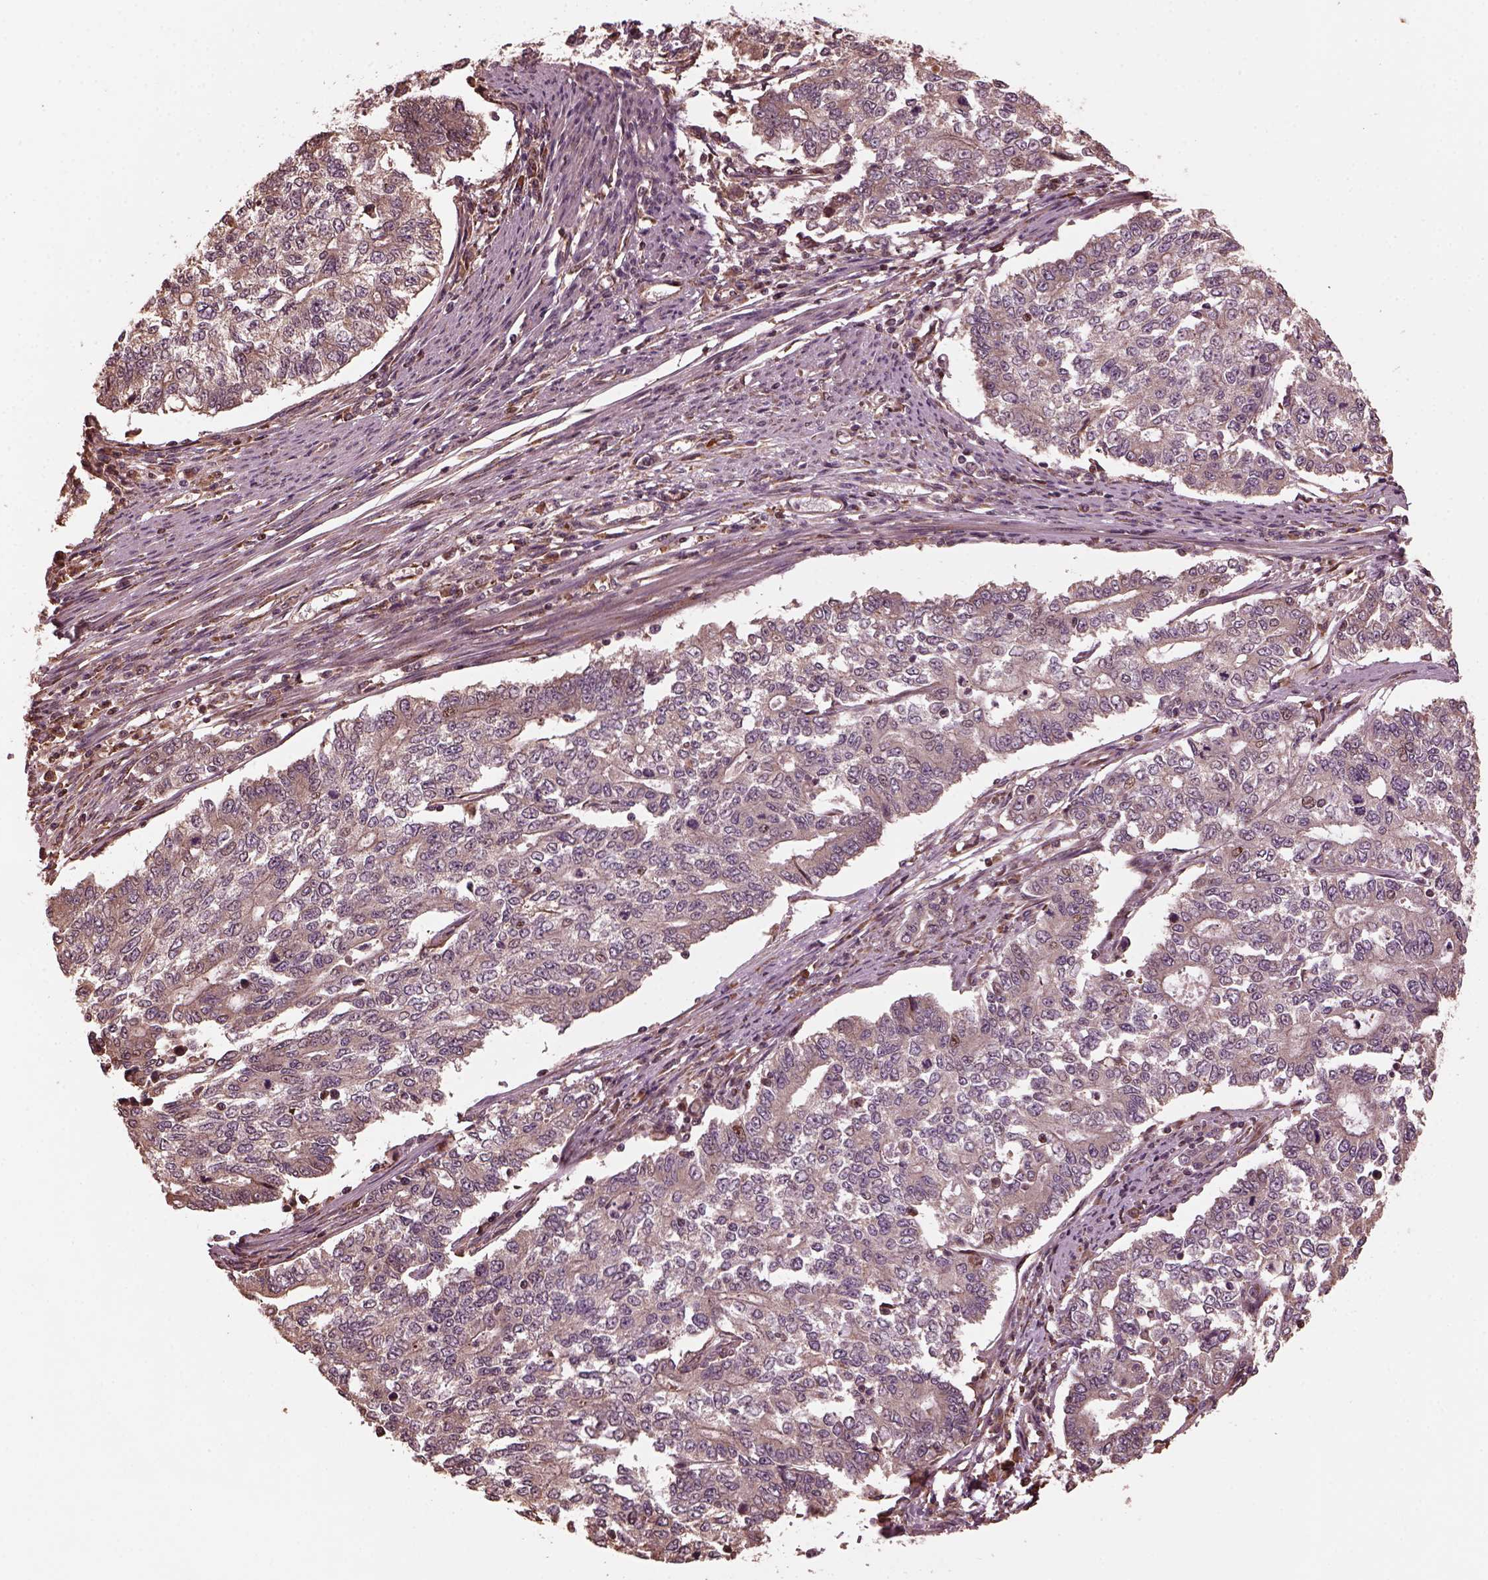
{"staining": {"intensity": "weak", "quantity": "25%-75%", "location": "cytoplasmic/membranous"}, "tissue": "endometrial cancer", "cell_type": "Tumor cells", "image_type": "cancer", "snomed": [{"axis": "morphology", "description": "Adenocarcinoma, NOS"}, {"axis": "topography", "description": "Uterus"}], "caption": "This micrograph reveals immunohistochemistry (IHC) staining of human endometrial adenocarcinoma, with low weak cytoplasmic/membranous positivity in approximately 25%-75% of tumor cells.", "gene": "ZNF292", "patient": {"sex": "female", "age": 59}}